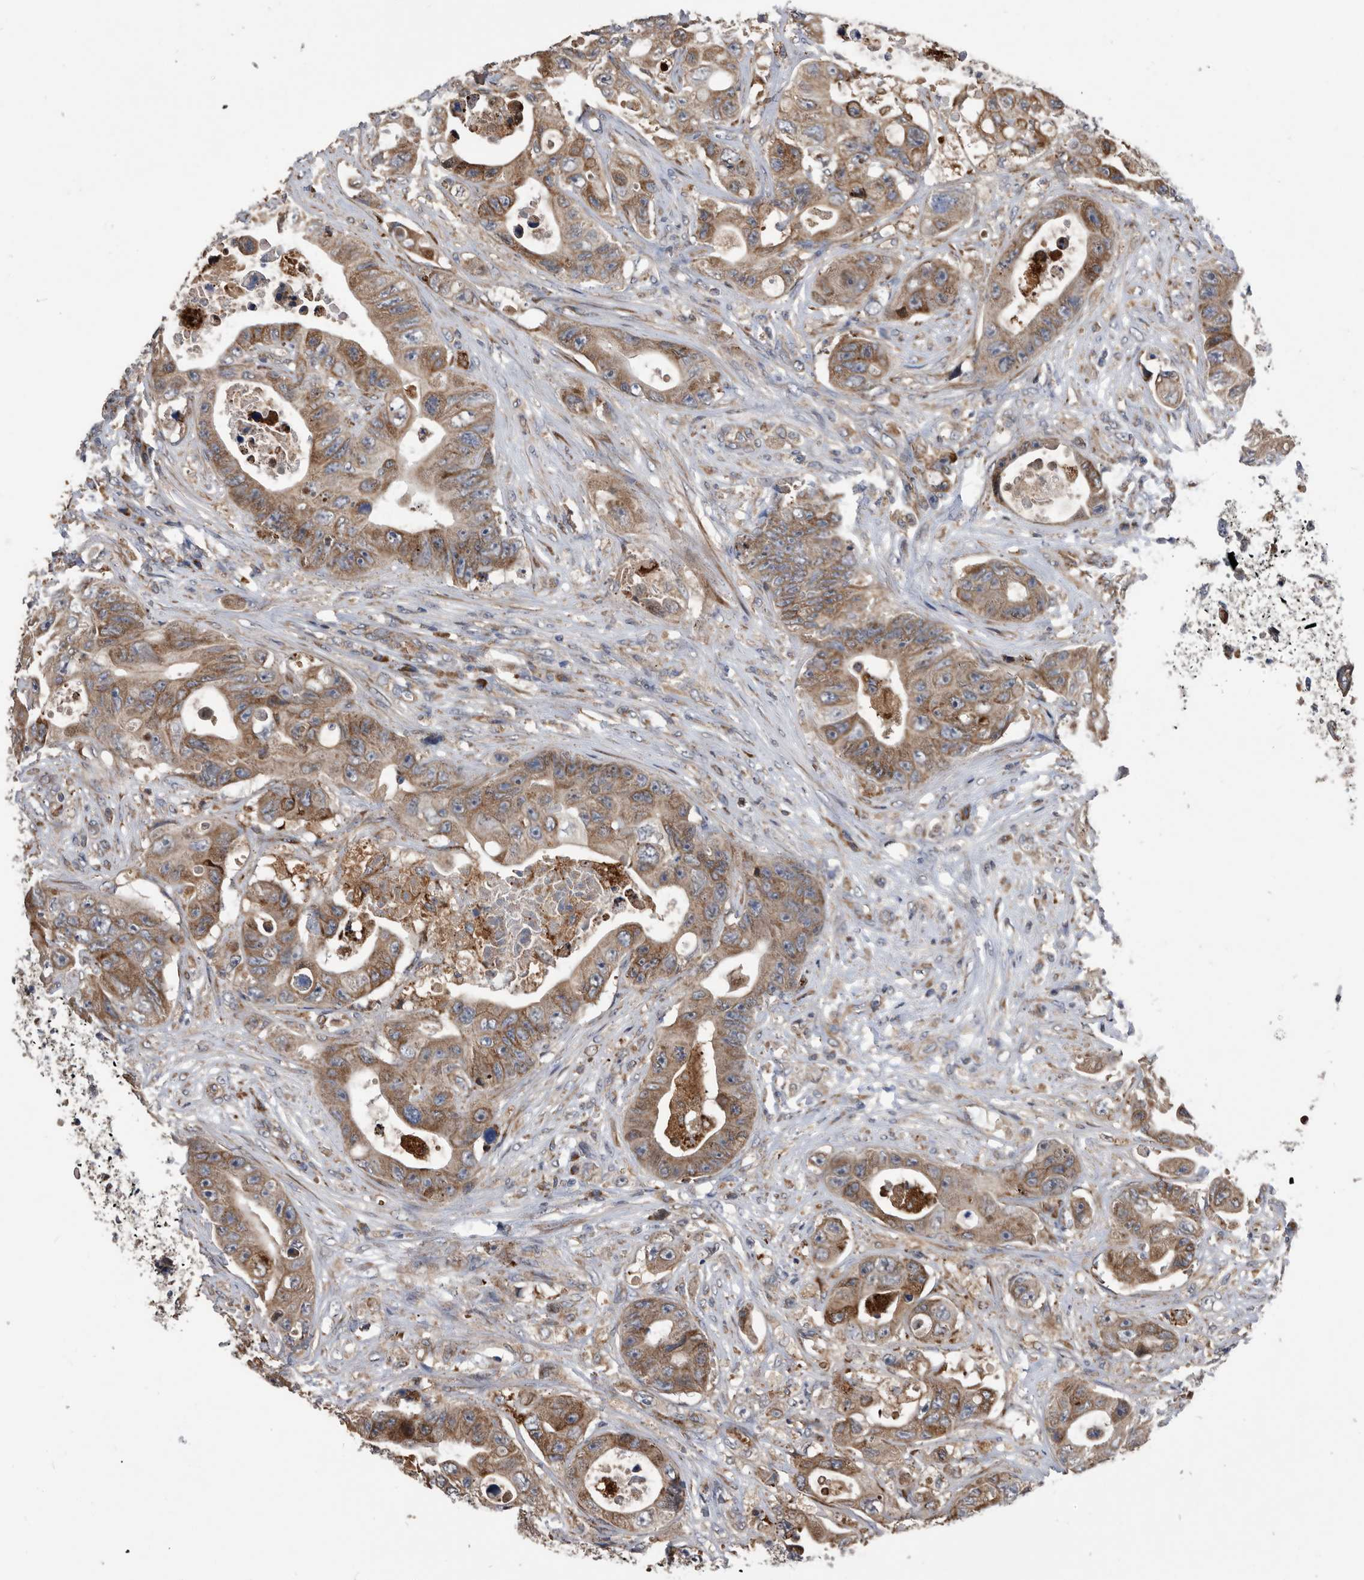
{"staining": {"intensity": "moderate", "quantity": ">75%", "location": "cytoplasmic/membranous"}, "tissue": "colorectal cancer", "cell_type": "Tumor cells", "image_type": "cancer", "snomed": [{"axis": "morphology", "description": "Adenocarcinoma, NOS"}, {"axis": "topography", "description": "Colon"}], "caption": "Protein staining demonstrates moderate cytoplasmic/membranous staining in approximately >75% of tumor cells in colorectal cancer.", "gene": "SERINC2", "patient": {"sex": "female", "age": 46}}